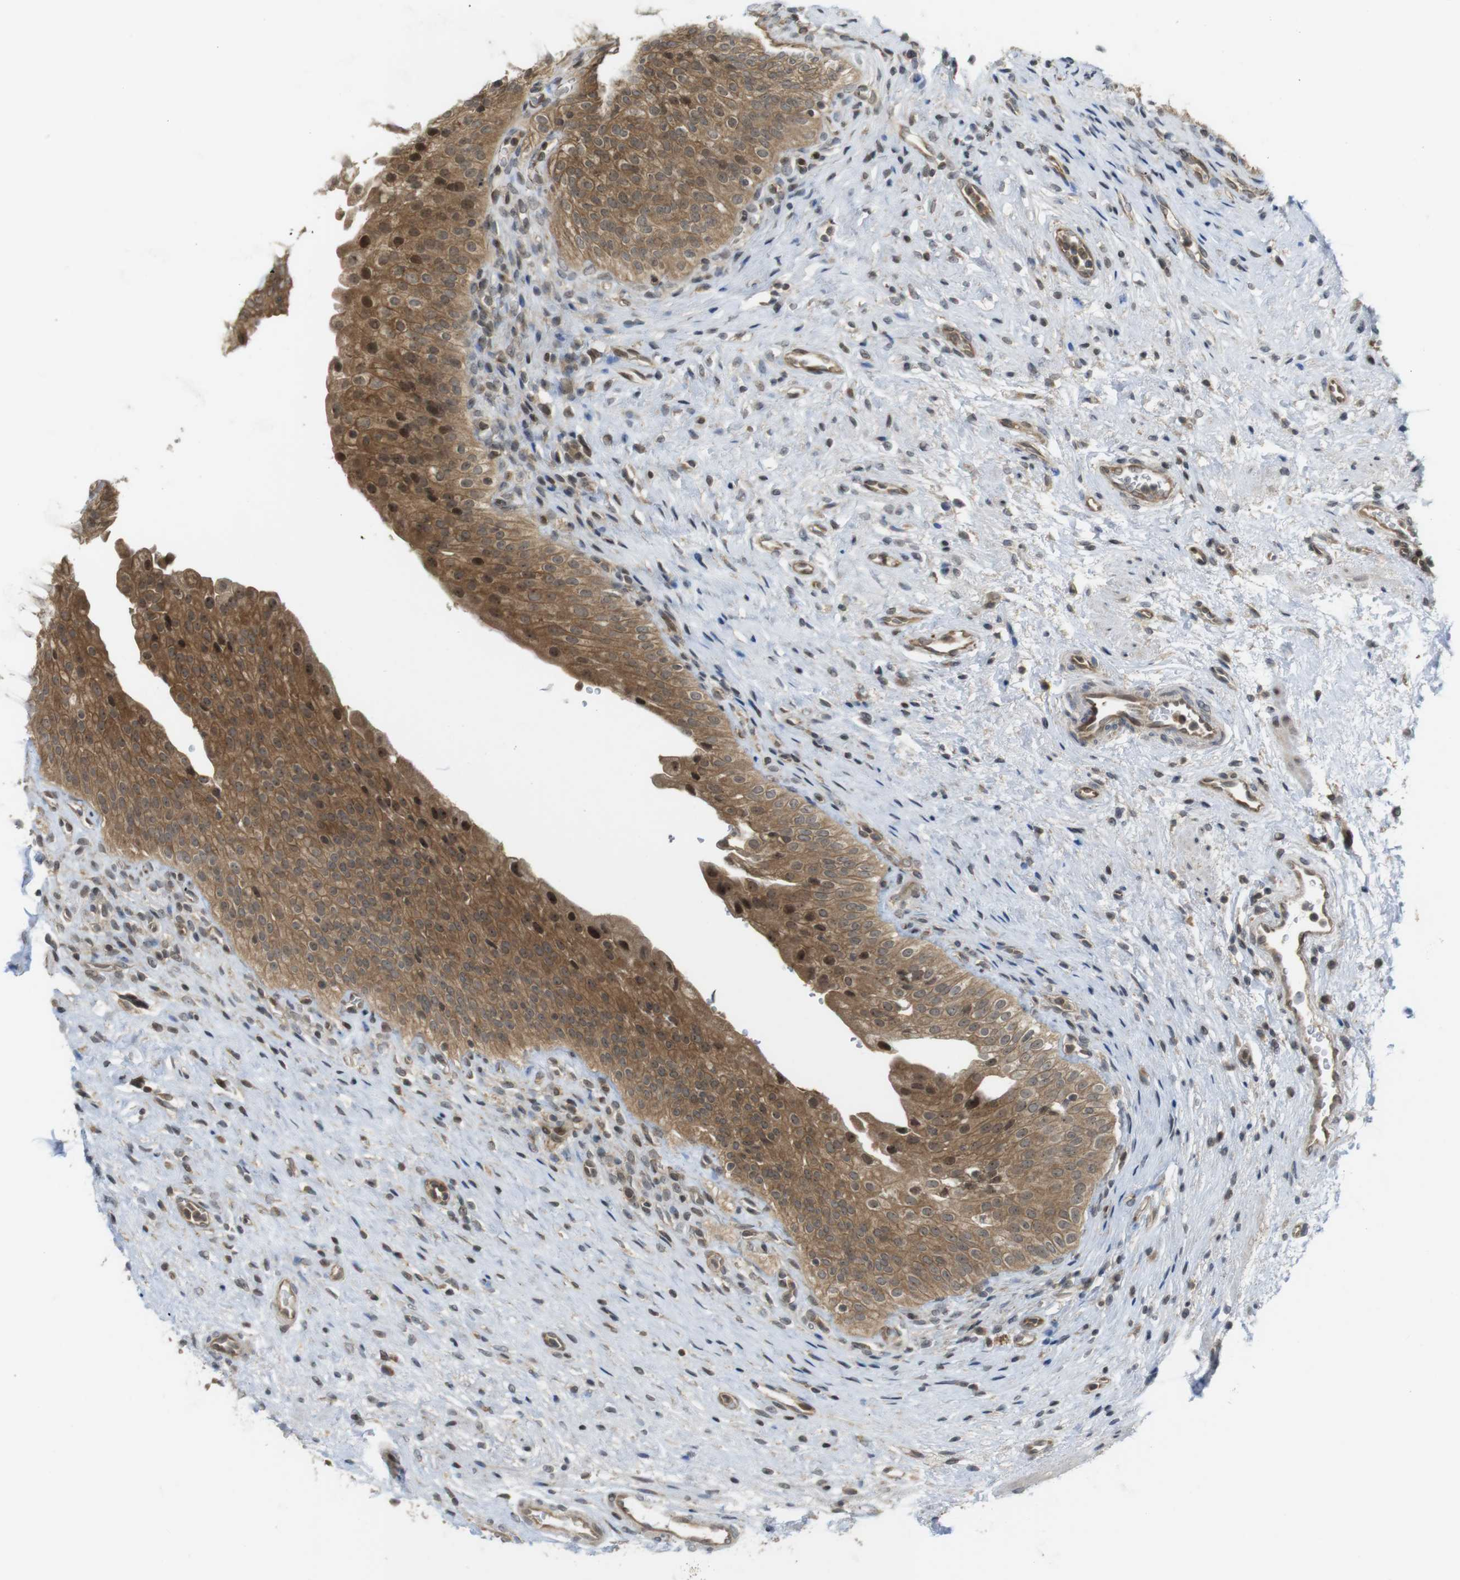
{"staining": {"intensity": "moderate", "quantity": ">75%", "location": "cytoplasmic/membranous,nuclear"}, "tissue": "urinary bladder", "cell_type": "Urothelial cells", "image_type": "normal", "snomed": [{"axis": "morphology", "description": "Normal tissue, NOS"}, {"axis": "morphology", "description": "Urothelial carcinoma, High grade"}, {"axis": "topography", "description": "Urinary bladder"}], "caption": "Immunohistochemical staining of unremarkable urinary bladder shows medium levels of moderate cytoplasmic/membranous,nuclear positivity in approximately >75% of urothelial cells.", "gene": "CC2D1A", "patient": {"sex": "male", "age": 46}}